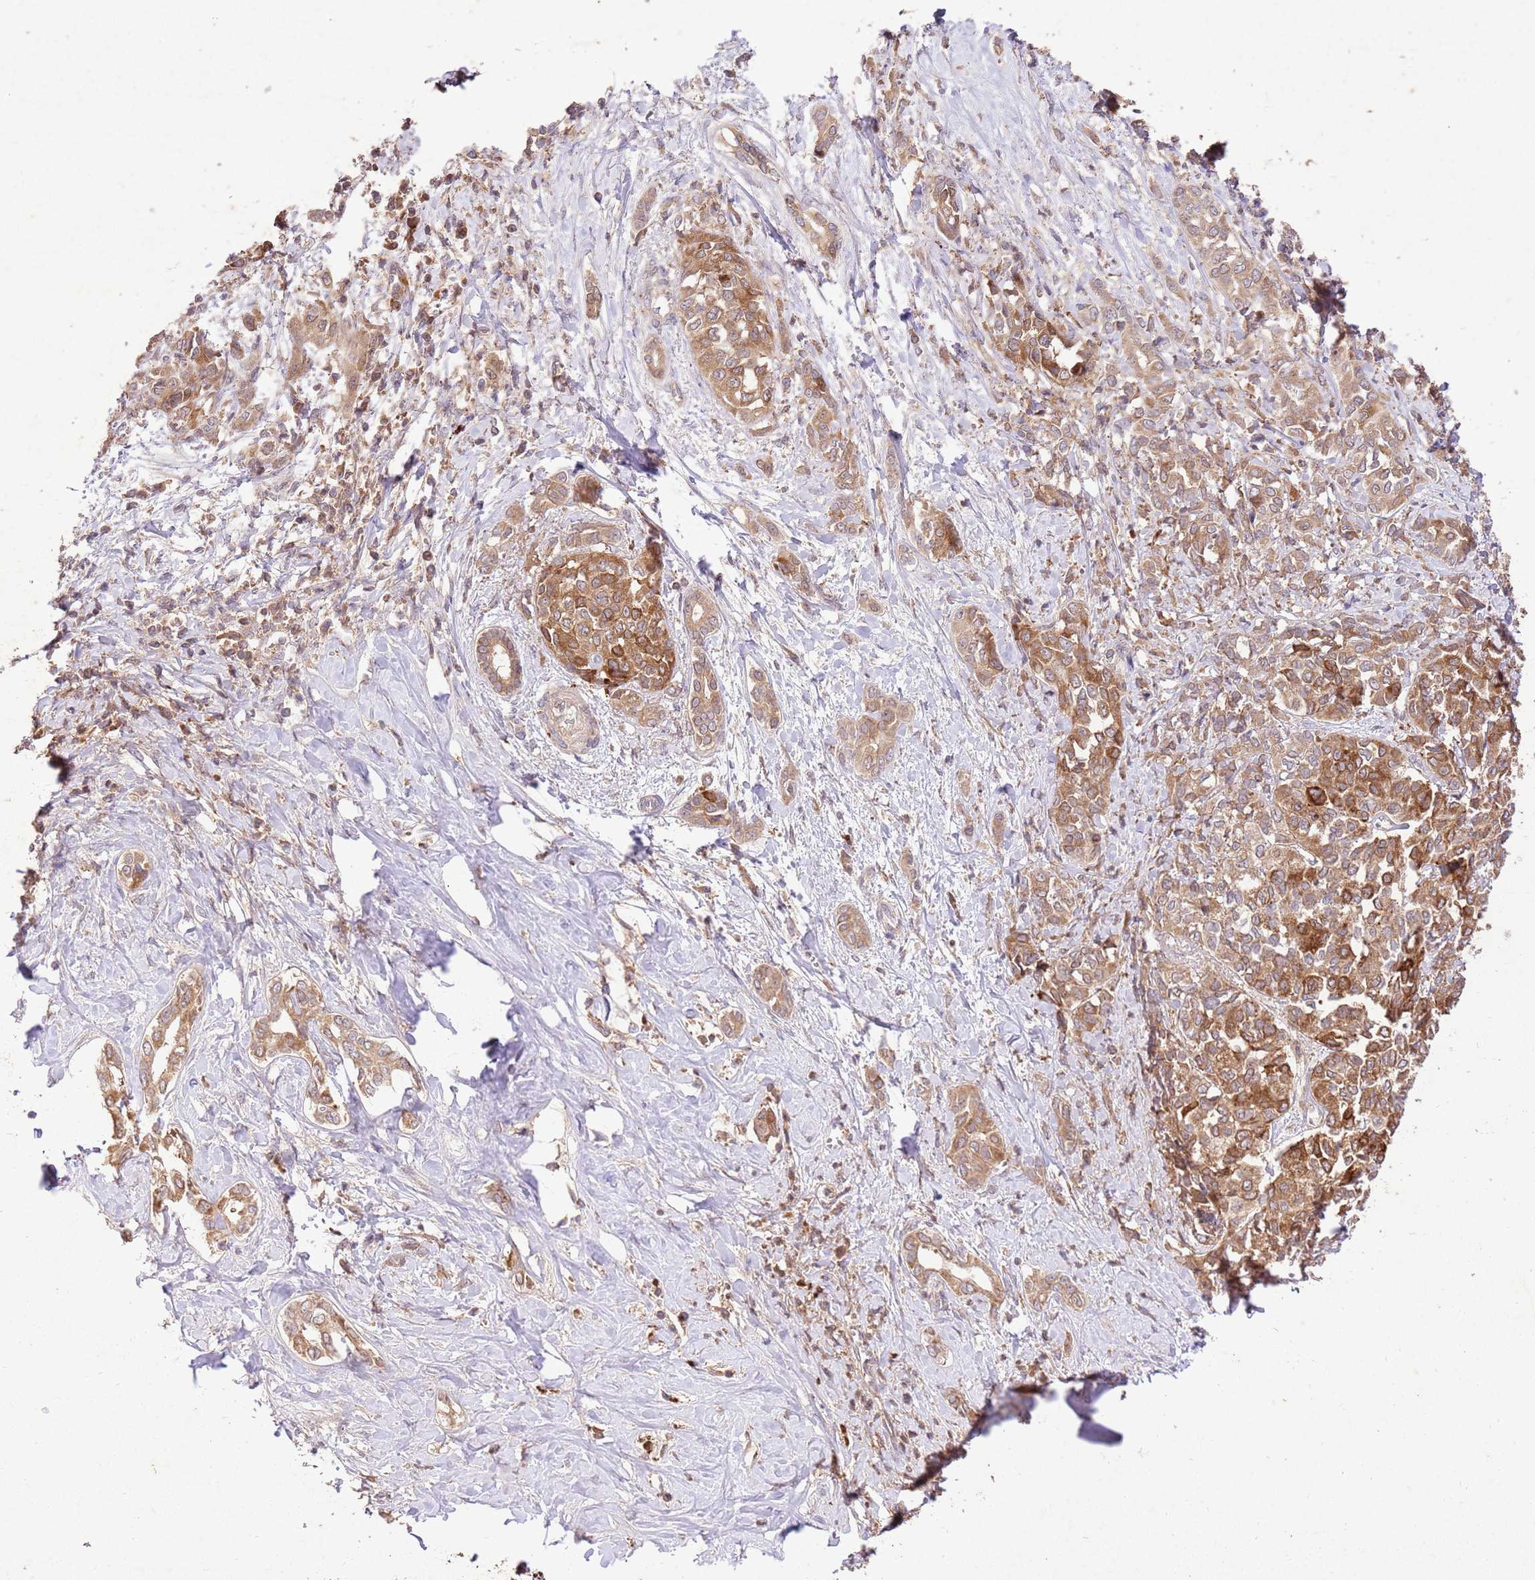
{"staining": {"intensity": "moderate", "quantity": ">75%", "location": "cytoplasmic/membranous"}, "tissue": "liver cancer", "cell_type": "Tumor cells", "image_type": "cancer", "snomed": [{"axis": "morphology", "description": "Cholangiocarcinoma"}, {"axis": "topography", "description": "Liver"}], "caption": "Immunohistochemistry (DAB (3,3'-diaminobenzidine)) staining of human liver cholangiocarcinoma reveals moderate cytoplasmic/membranous protein expression in approximately >75% of tumor cells.", "gene": "LRRC28", "patient": {"sex": "female", "age": 77}}